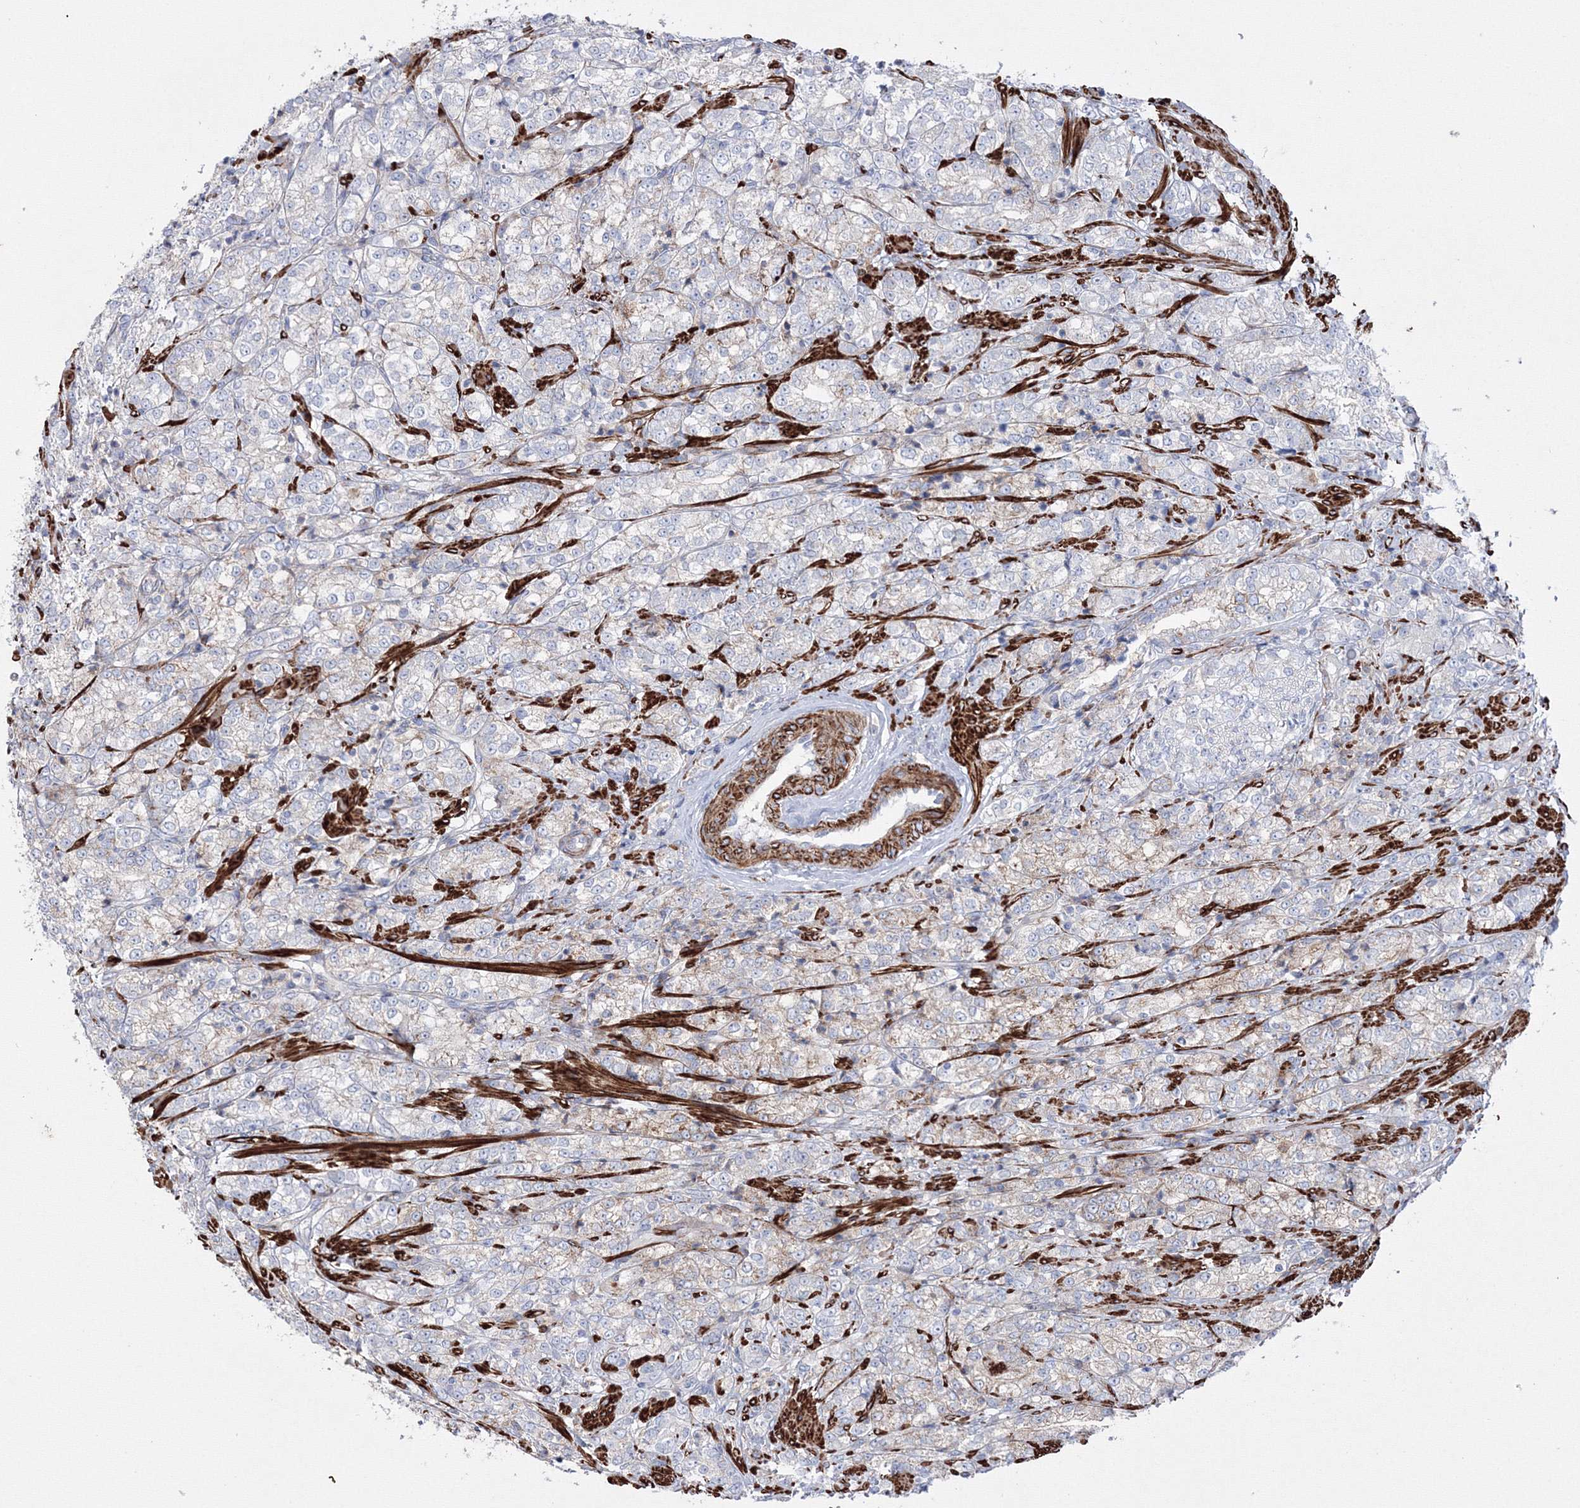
{"staining": {"intensity": "negative", "quantity": "none", "location": "none"}, "tissue": "prostate cancer", "cell_type": "Tumor cells", "image_type": "cancer", "snomed": [{"axis": "morphology", "description": "Adenocarcinoma, High grade"}, {"axis": "topography", "description": "Prostate"}], "caption": "IHC of human prostate high-grade adenocarcinoma demonstrates no expression in tumor cells.", "gene": "GPR82", "patient": {"sex": "male", "age": 69}}